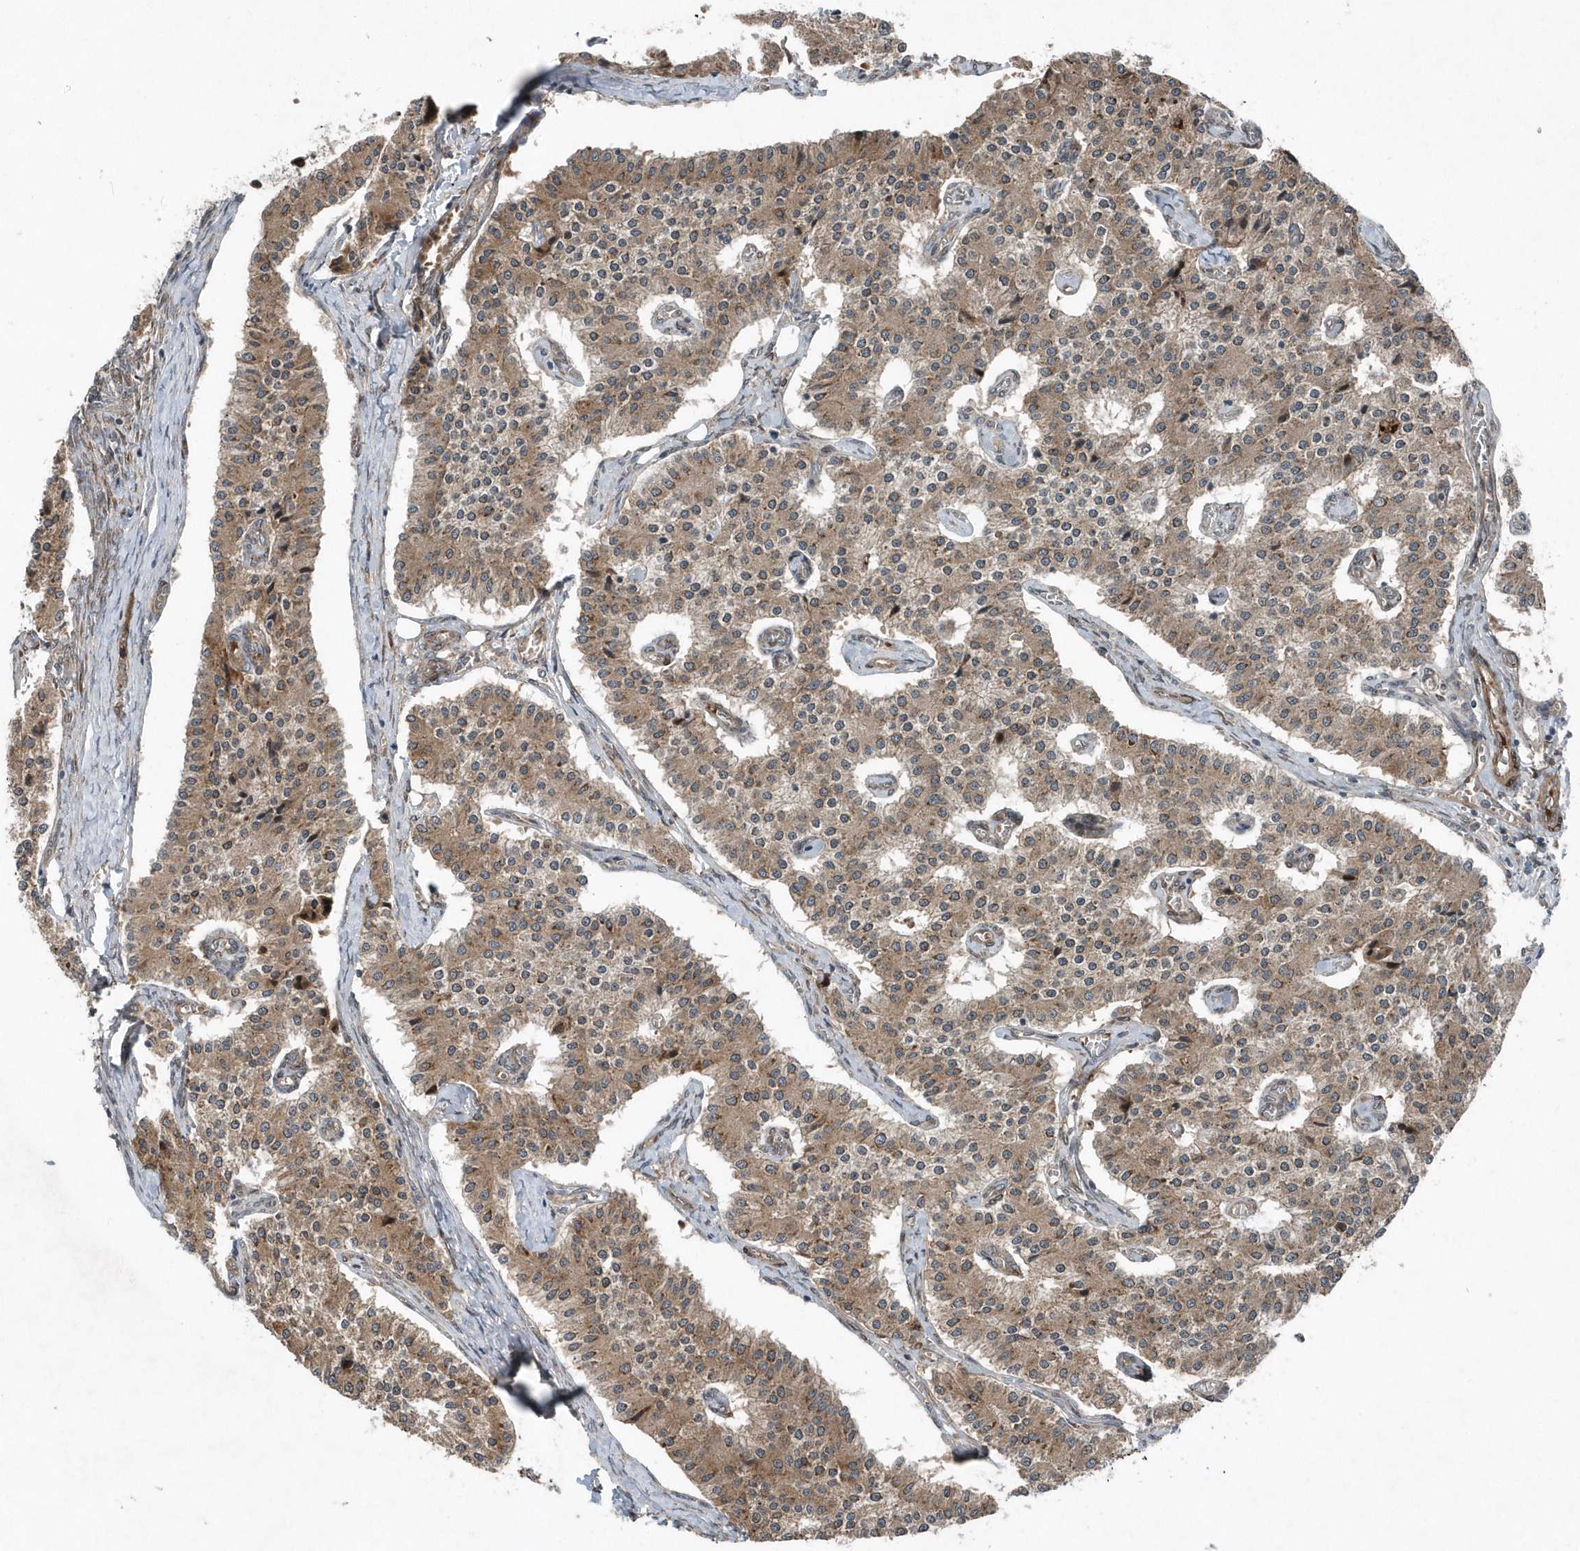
{"staining": {"intensity": "weak", "quantity": ">75%", "location": "cytoplasmic/membranous"}, "tissue": "carcinoid", "cell_type": "Tumor cells", "image_type": "cancer", "snomed": [{"axis": "morphology", "description": "Carcinoid, malignant, NOS"}, {"axis": "topography", "description": "Colon"}], "caption": "Weak cytoplasmic/membranous protein expression is identified in approximately >75% of tumor cells in carcinoid. The staining is performed using DAB (3,3'-diaminobenzidine) brown chromogen to label protein expression. The nuclei are counter-stained blue using hematoxylin.", "gene": "MCC", "patient": {"sex": "female", "age": 52}}